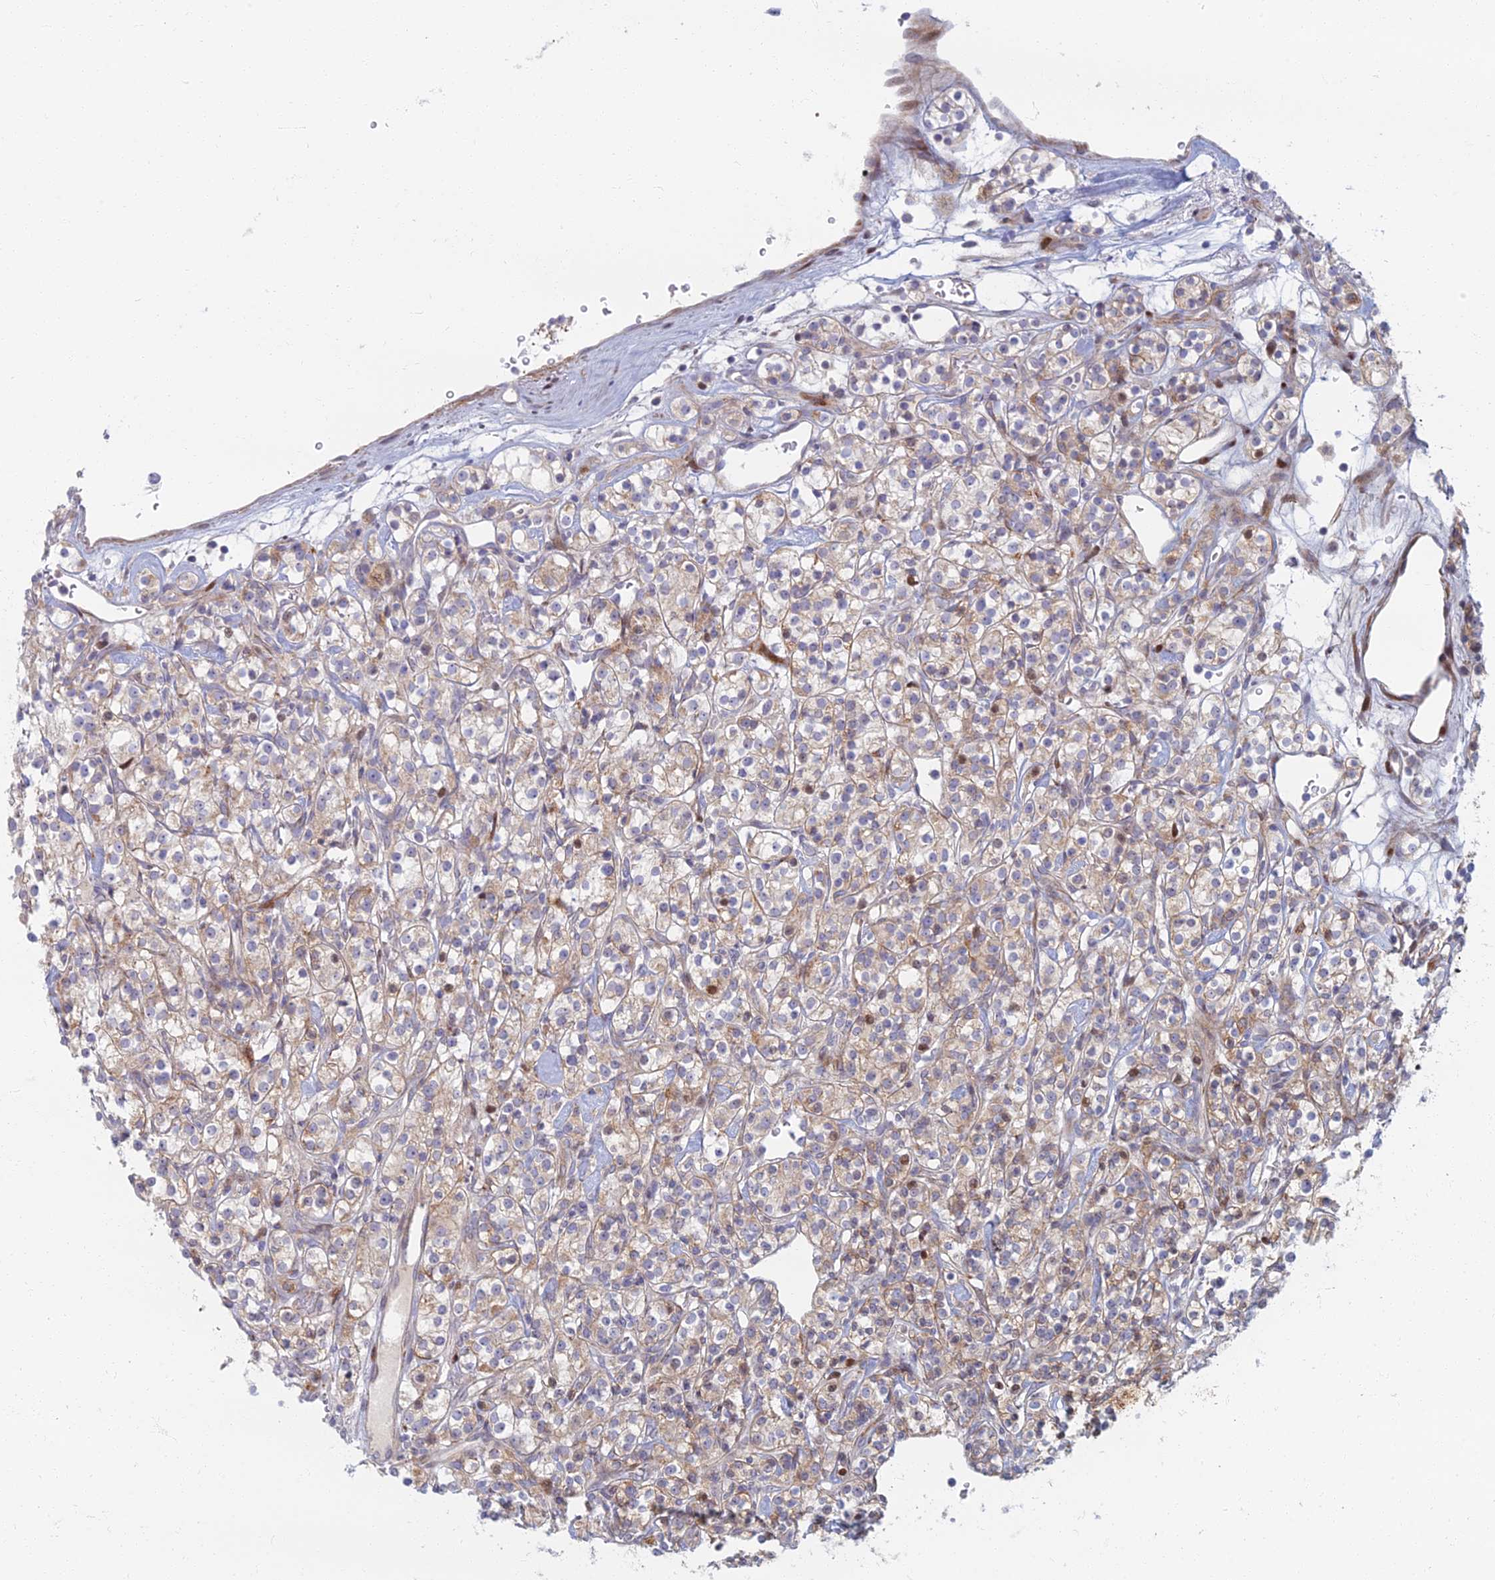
{"staining": {"intensity": "weak", "quantity": "25%-75%", "location": "cytoplasmic/membranous"}, "tissue": "renal cancer", "cell_type": "Tumor cells", "image_type": "cancer", "snomed": [{"axis": "morphology", "description": "Adenocarcinoma, NOS"}, {"axis": "topography", "description": "Kidney"}], "caption": "A brown stain shows weak cytoplasmic/membranous staining of a protein in renal adenocarcinoma tumor cells.", "gene": "C15orf40", "patient": {"sex": "male", "age": 77}}